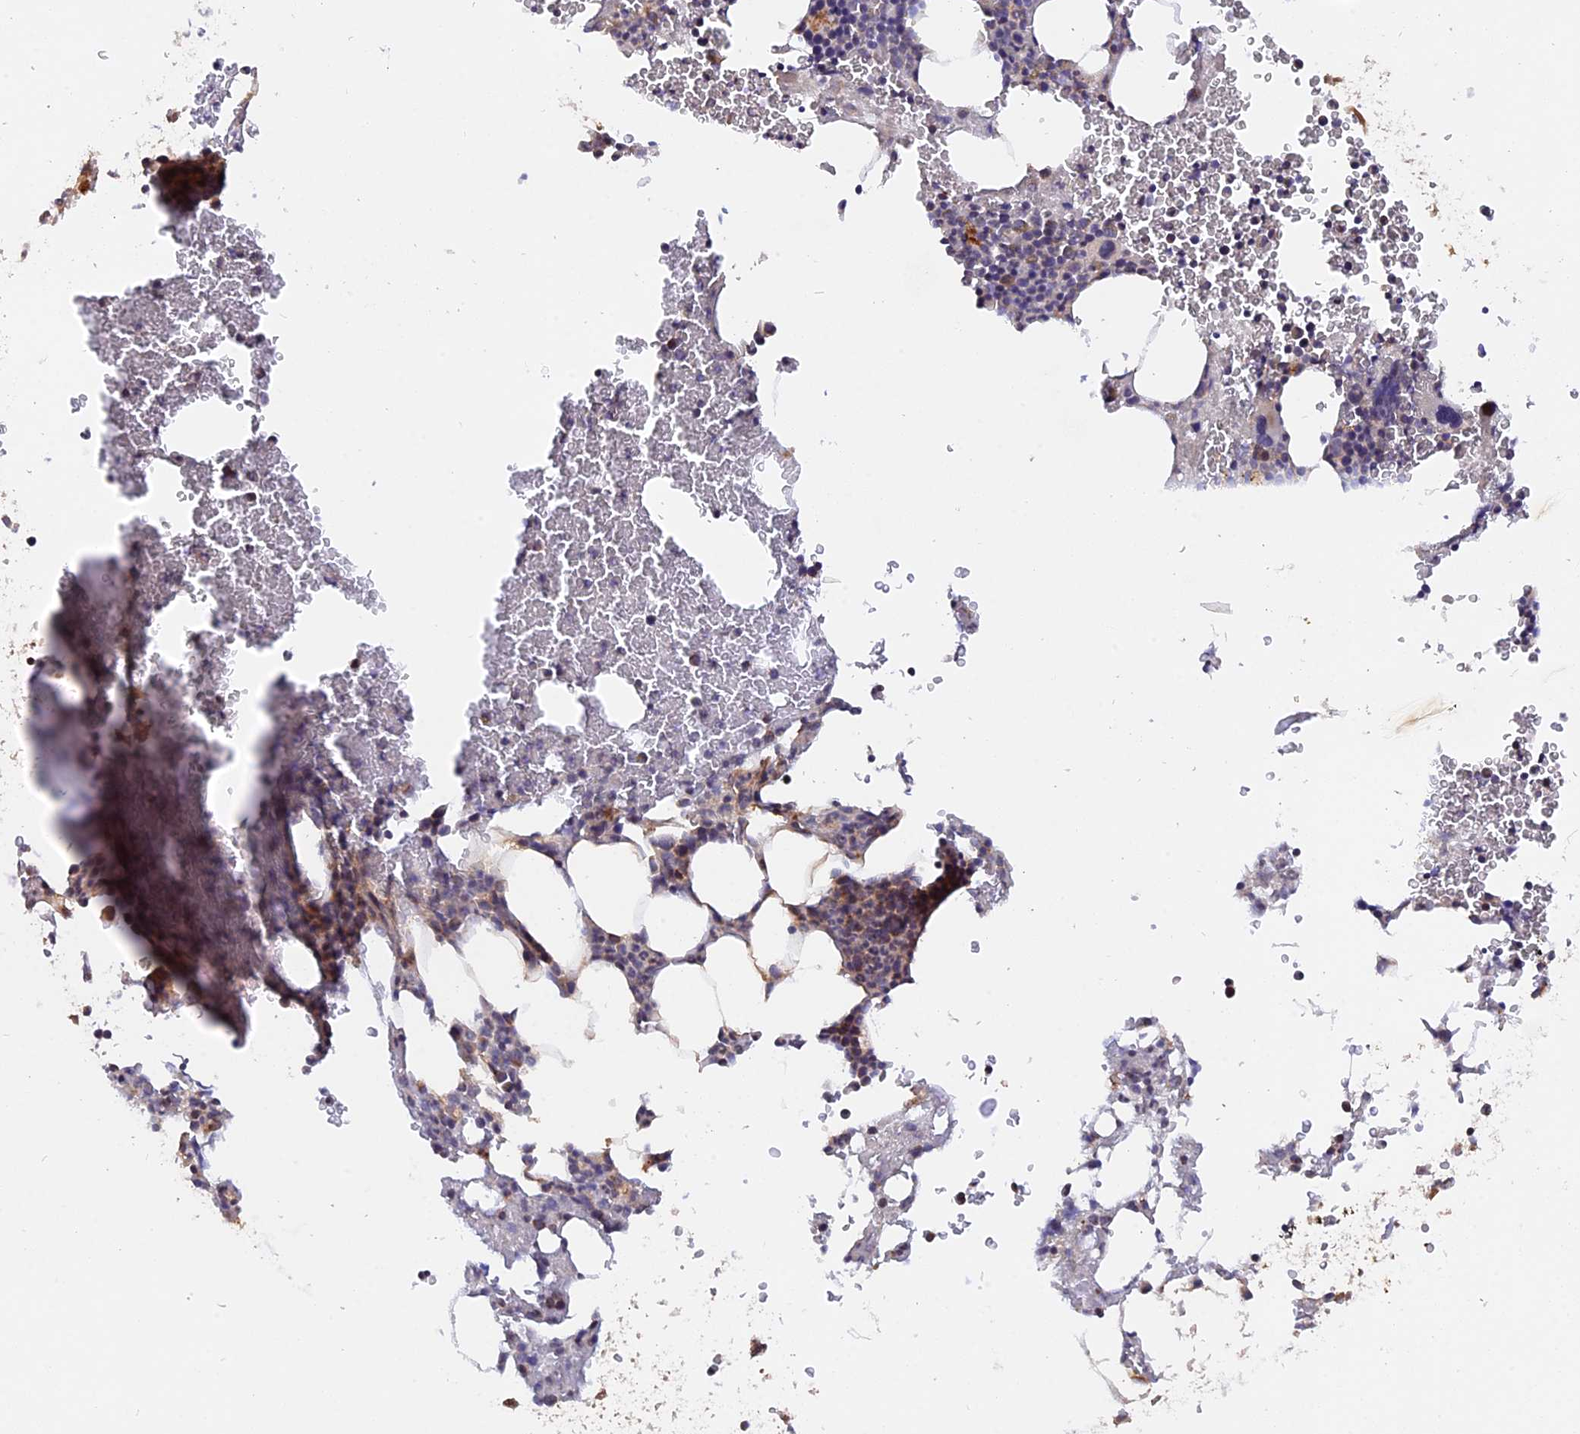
{"staining": {"intensity": "weak", "quantity": "<25%", "location": "cytoplasmic/membranous"}, "tissue": "bone marrow", "cell_type": "Hematopoietic cells", "image_type": "normal", "snomed": [{"axis": "morphology", "description": "Normal tissue, NOS"}, {"axis": "topography", "description": "Bone marrow"}], "caption": "Immunohistochemistry of normal bone marrow demonstrates no staining in hematopoietic cells.", "gene": "MPV17L", "patient": {"sex": "male", "age": 41}}